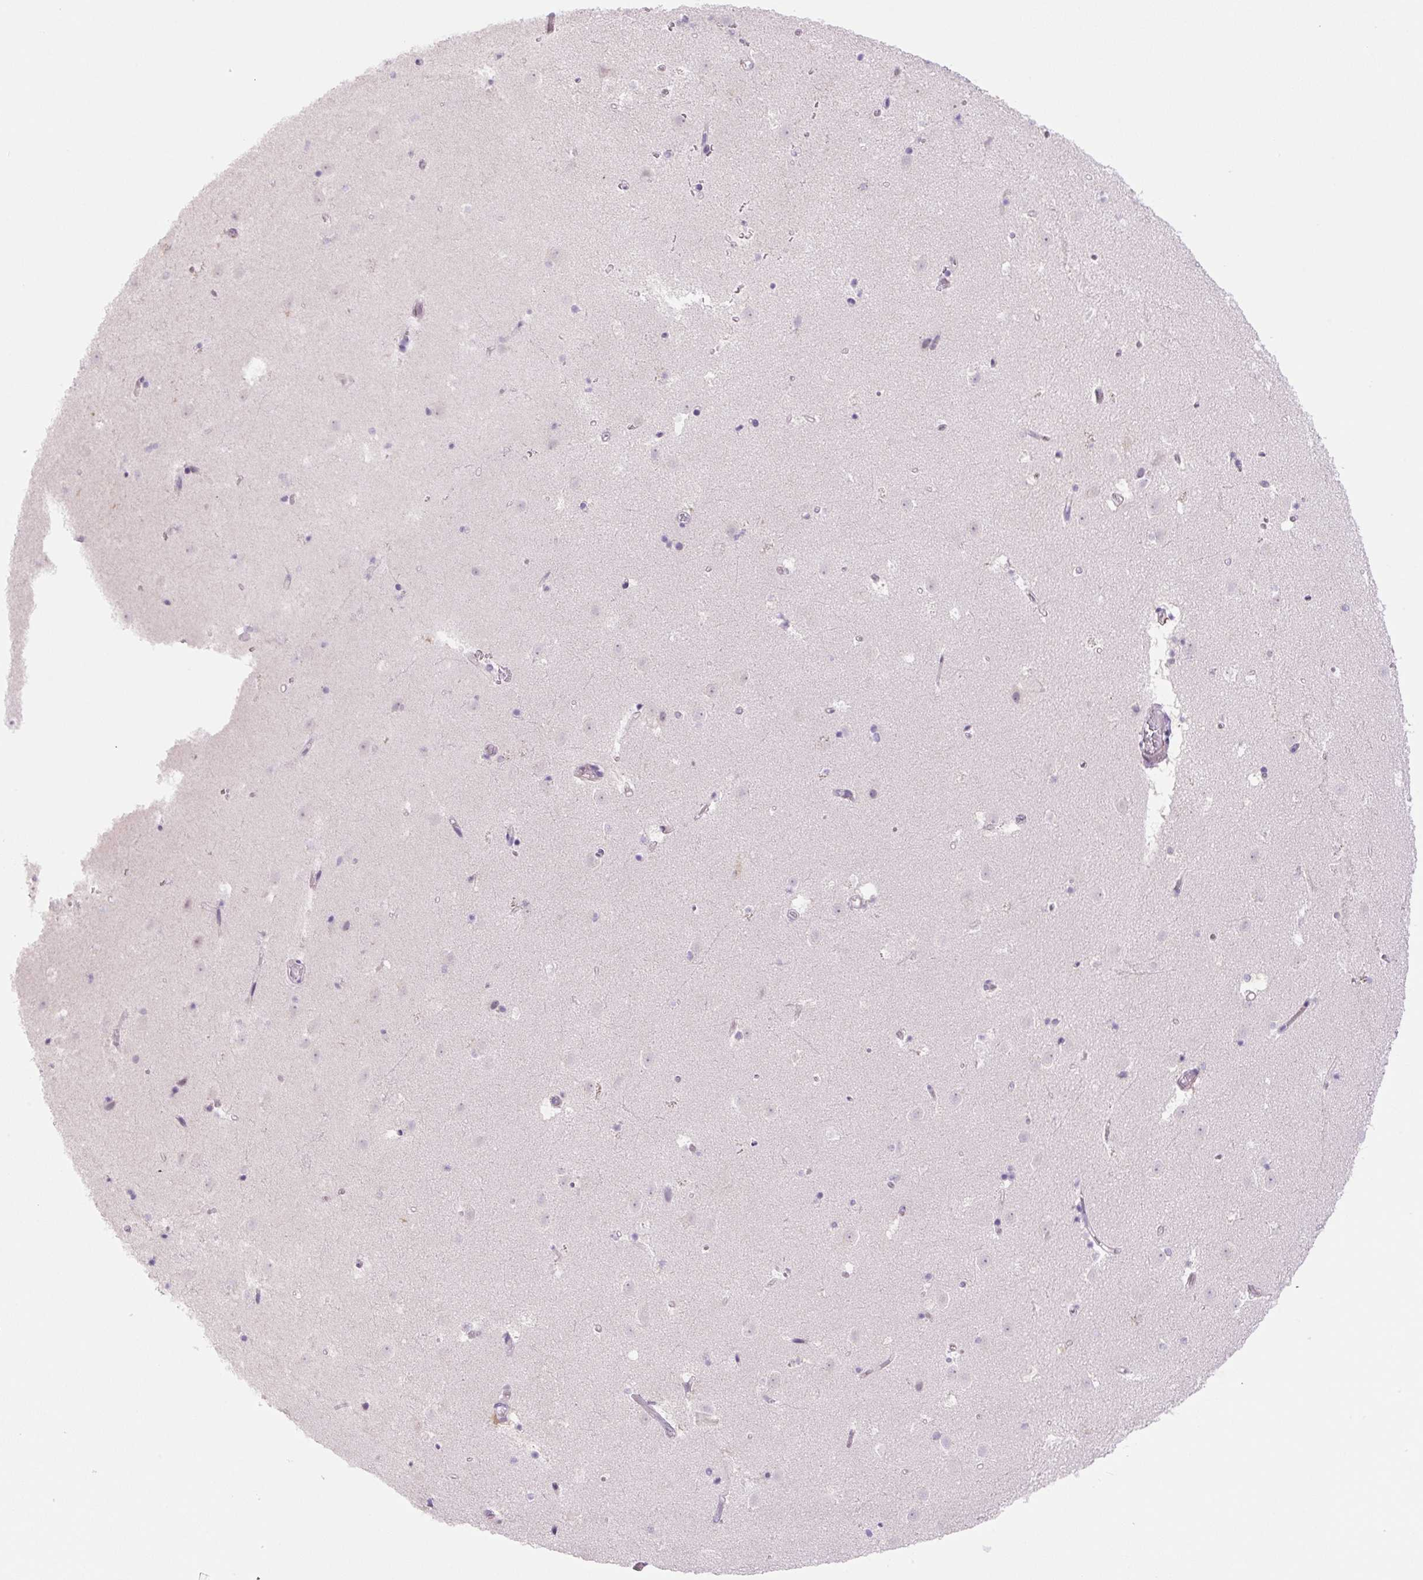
{"staining": {"intensity": "negative", "quantity": "none", "location": "none"}, "tissue": "caudate", "cell_type": "Glial cells", "image_type": "normal", "snomed": [{"axis": "morphology", "description": "Normal tissue, NOS"}, {"axis": "topography", "description": "Lateral ventricle wall"}], "caption": "An immunohistochemistry photomicrograph of normal caudate is shown. There is no staining in glial cells of caudate. Nuclei are stained in blue.", "gene": "RYBP", "patient": {"sex": "male", "age": 37}}